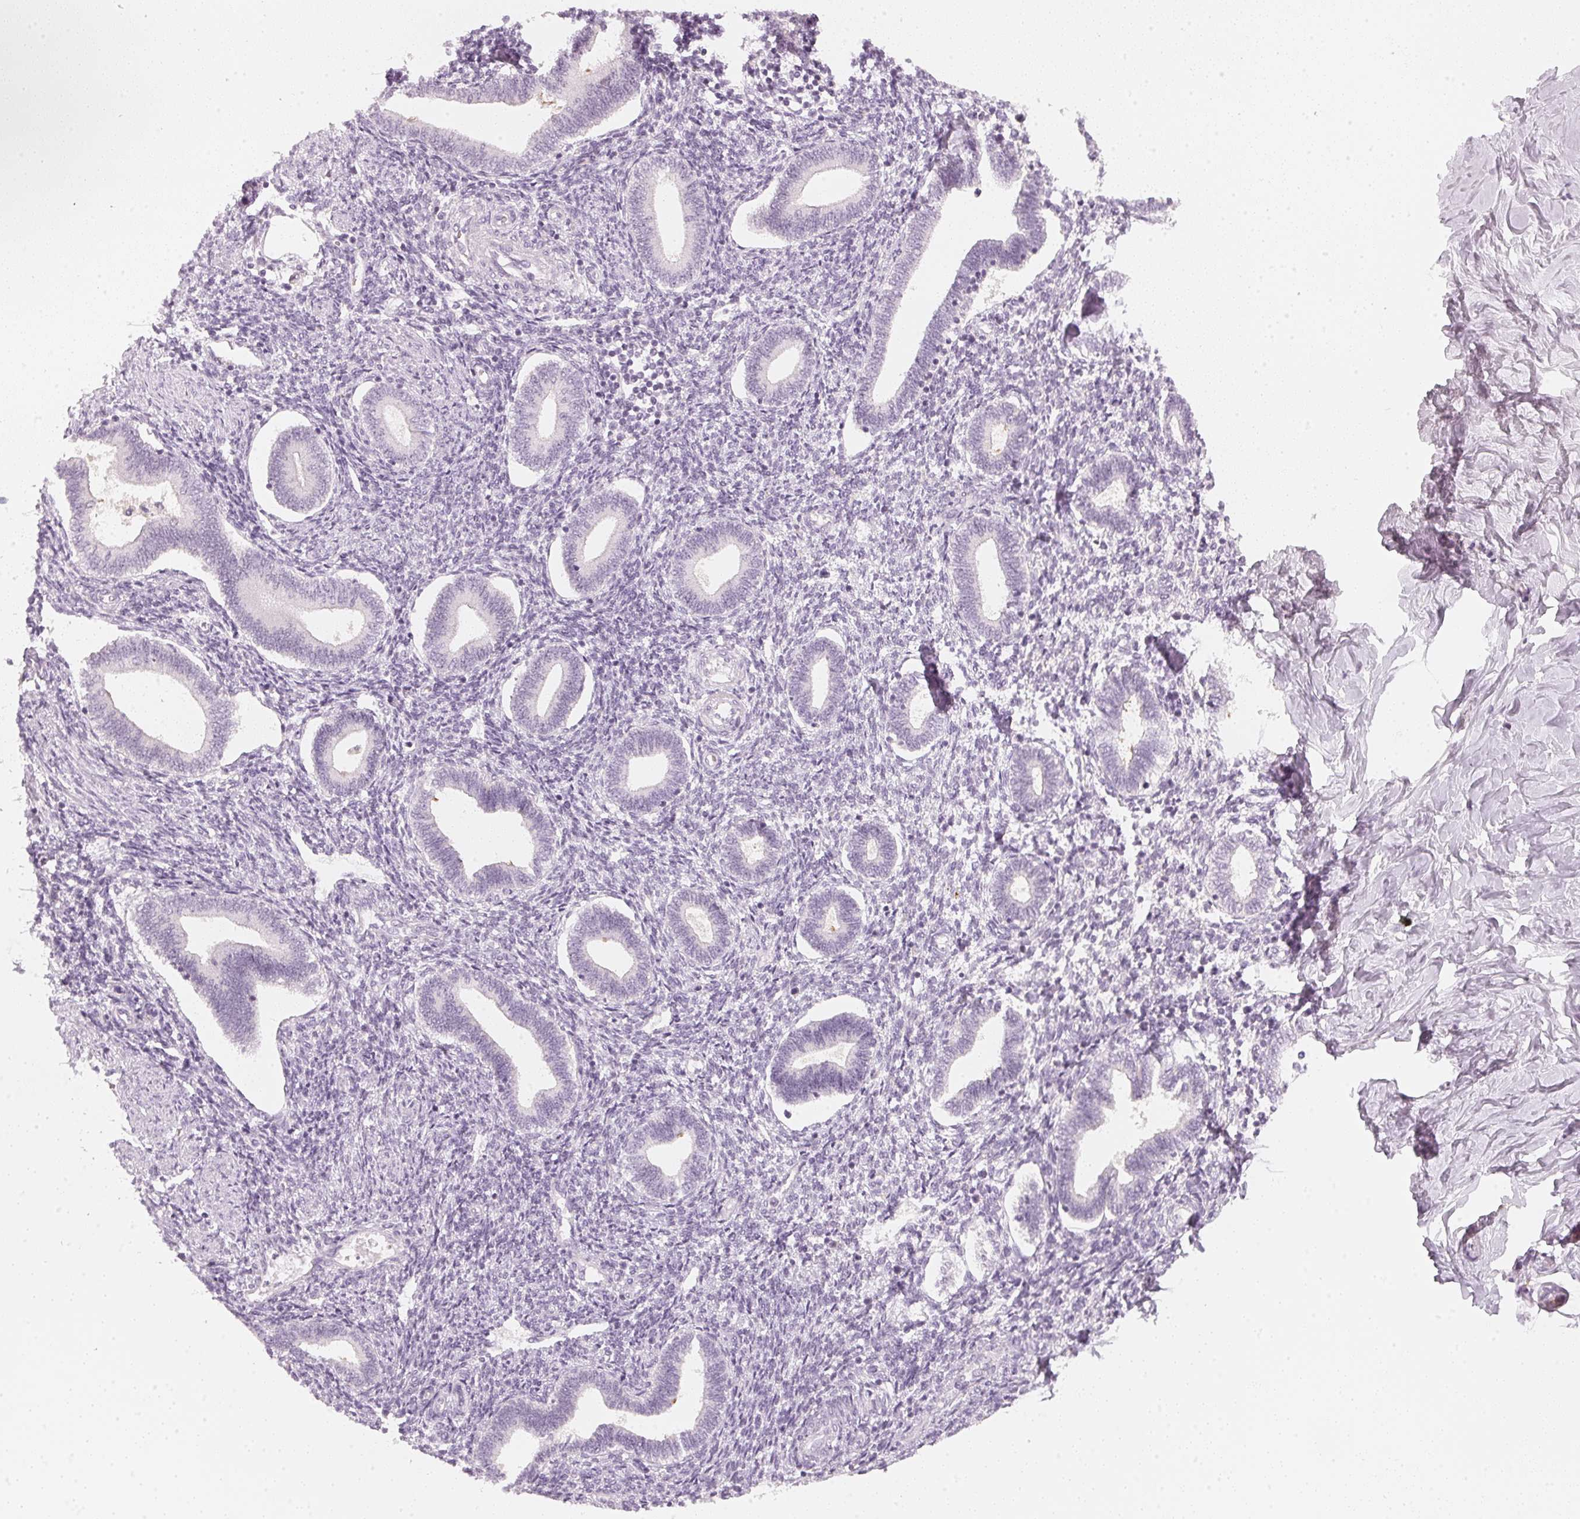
{"staining": {"intensity": "negative", "quantity": "none", "location": "none"}, "tissue": "endometrium", "cell_type": "Cells in endometrial stroma", "image_type": "normal", "snomed": [{"axis": "morphology", "description": "Normal tissue, NOS"}, {"axis": "topography", "description": "Endometrium"}], "caption": "Cells in endometrial stroma are negative for brown protein staining in normal endometrium.", "gene": "CFAP276", "patient": {"sex": "female", "age": 42}}